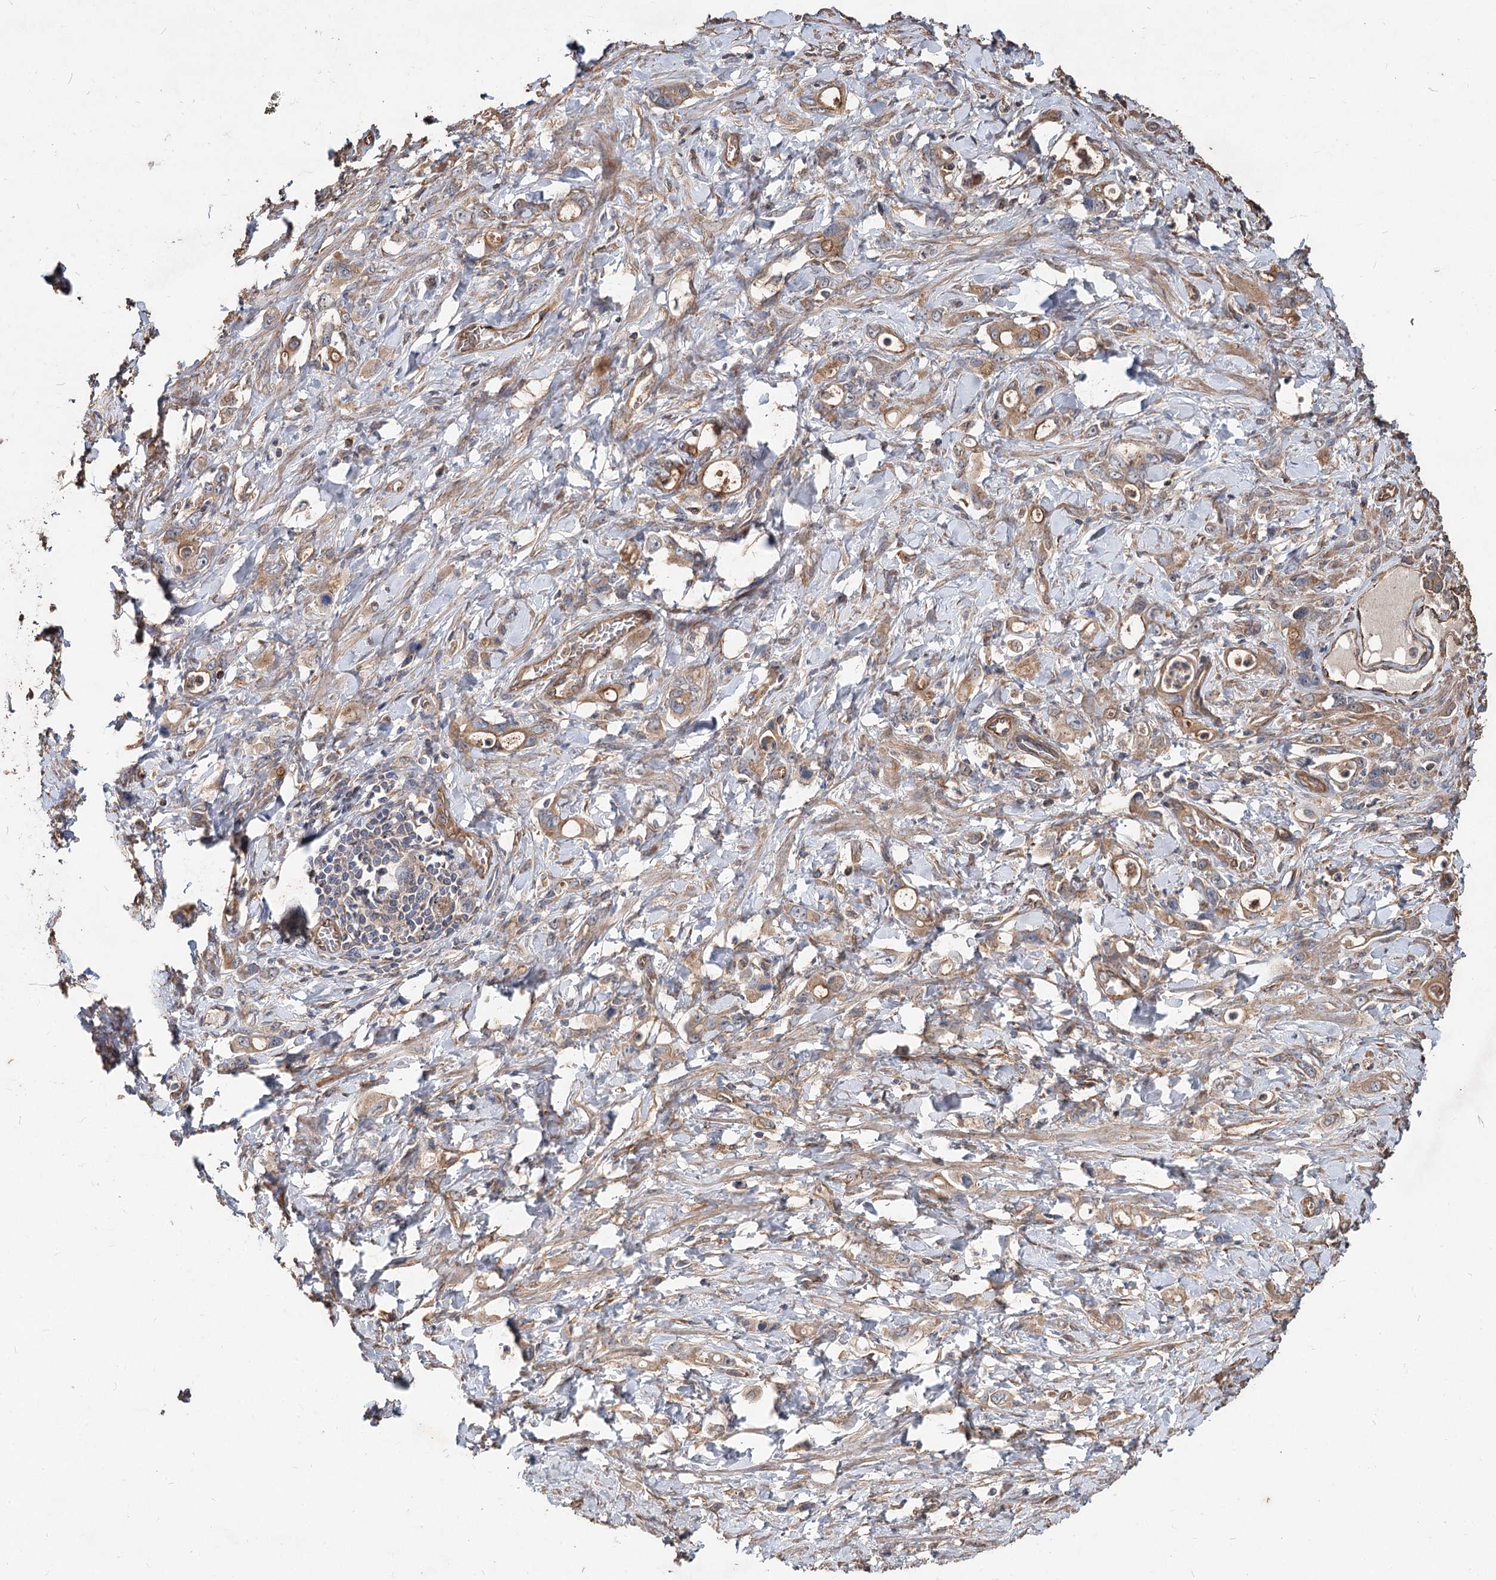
{"staining": {"intensity": "moderate", "quantity": ">75%", "location": "cytoplasmic/membranous"}, "tissue": "stomach cancer", "cell_type": "Tumor cells", "image_type": "cancer", "snomed": [{"axis": "morphology", "description": "Adenocarcinoma, NOS"}, {"axis": "topography", "description": "Stomach, lower"}], "caption": "There is medium levels of moderate cytoplasmic/membranous expression in tumor cells of adenocarcinoma (stomach), as demonstrated by immunohistochemical staining (brown color).", "gene": "SPART", "patient": {"sex": "female", "age": 43}}